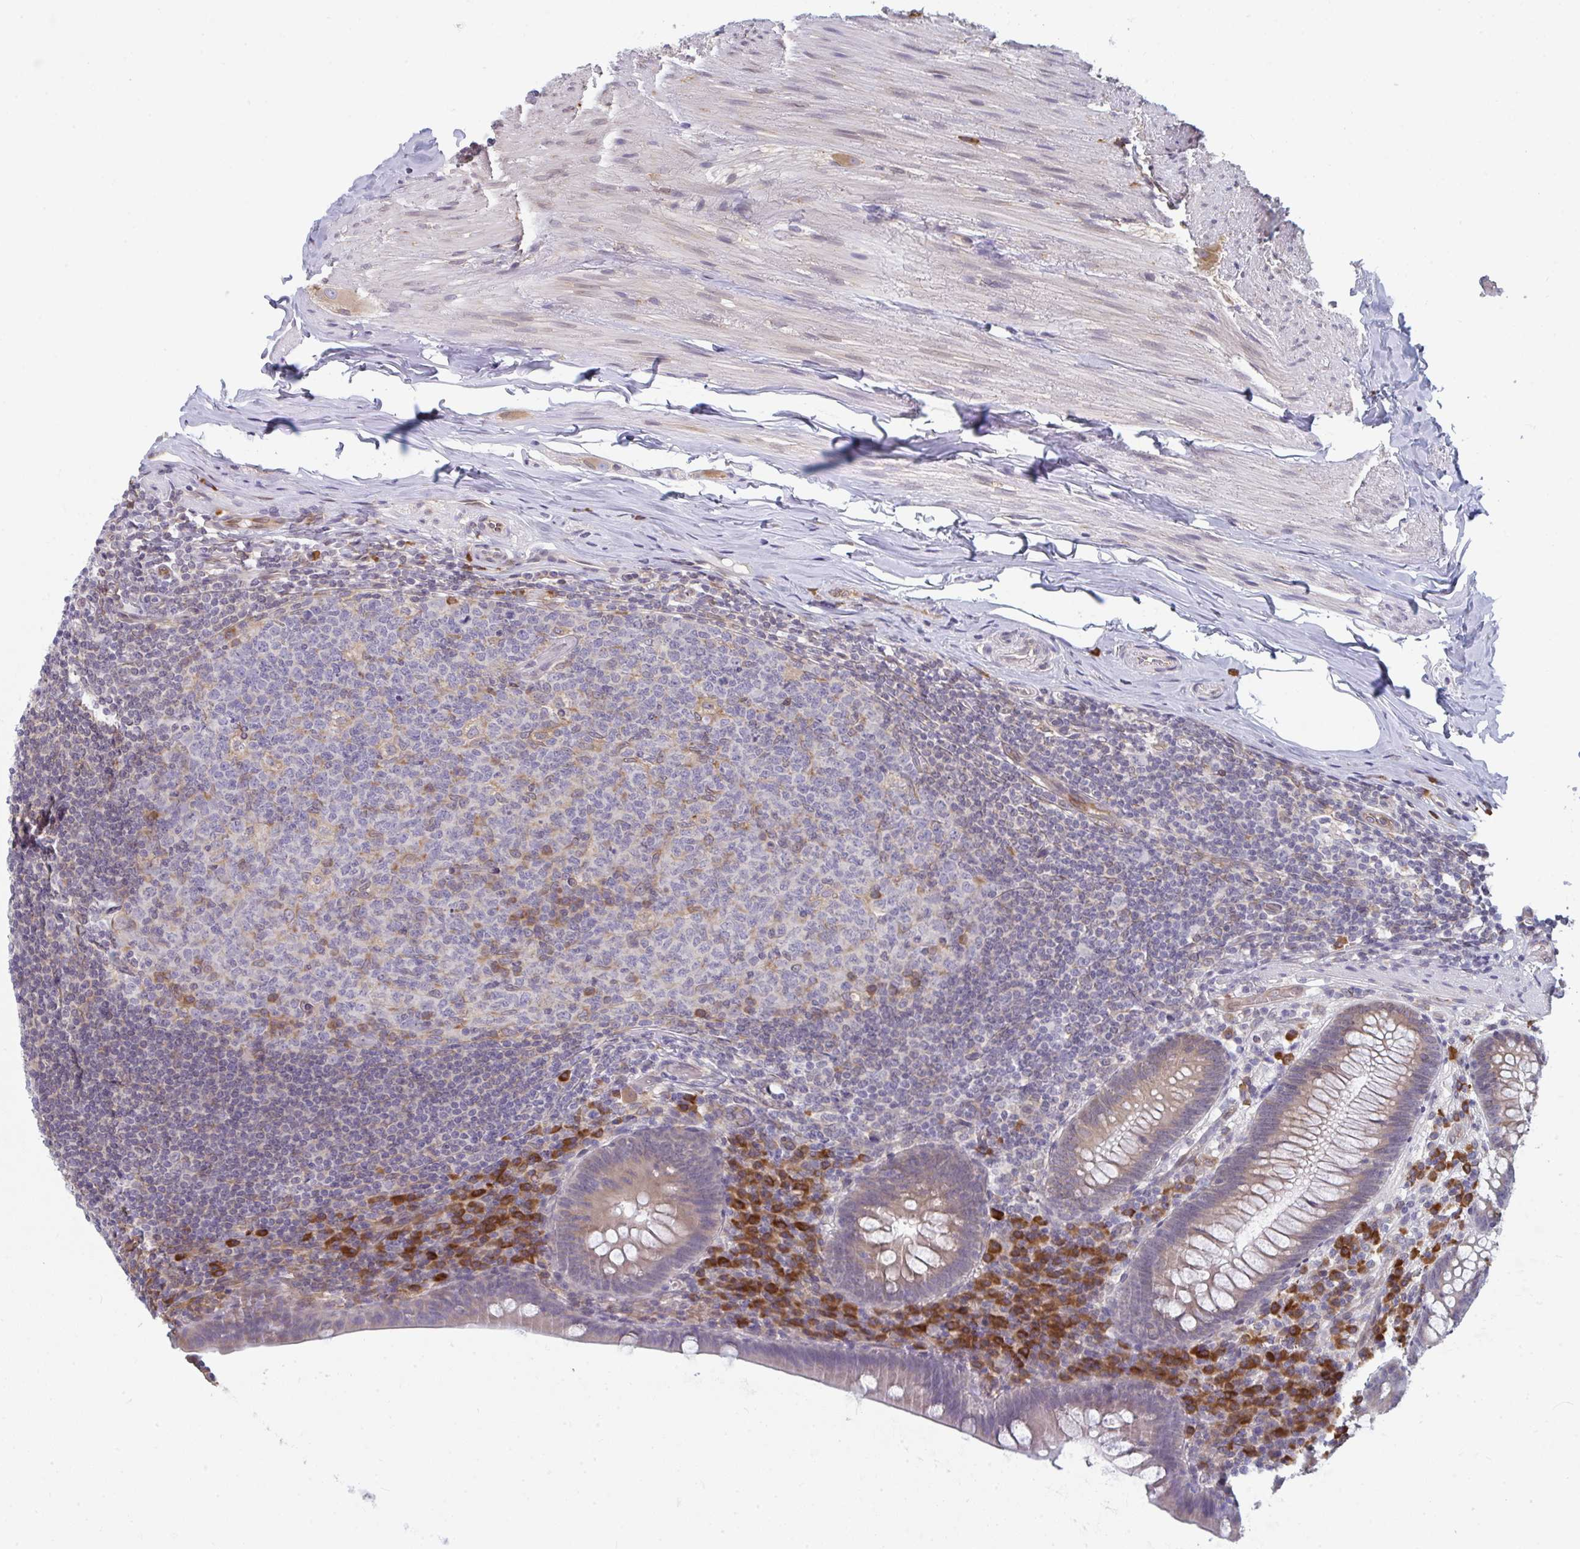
{"staining": {"intensity": "weak", "quantity": "25%-75%", "location": "cytoplasmic/membranous"}, "tissue": "appendix", "cell_type": "Glandular cells", "image_type": "normal", "snomed": [{"axis": "morphology", "description": "Normal tissue, NOS"}, {"axis": "topography", "description": "Appendix"}], "caption": "Benign appendix exhibits weak cytoplasmic/membranous expression in about 25%-75% of glandular cells Nuclei are stained in blue..", "gene": "LYSMD4", "patient": {"sex": "male", "age": 71}}